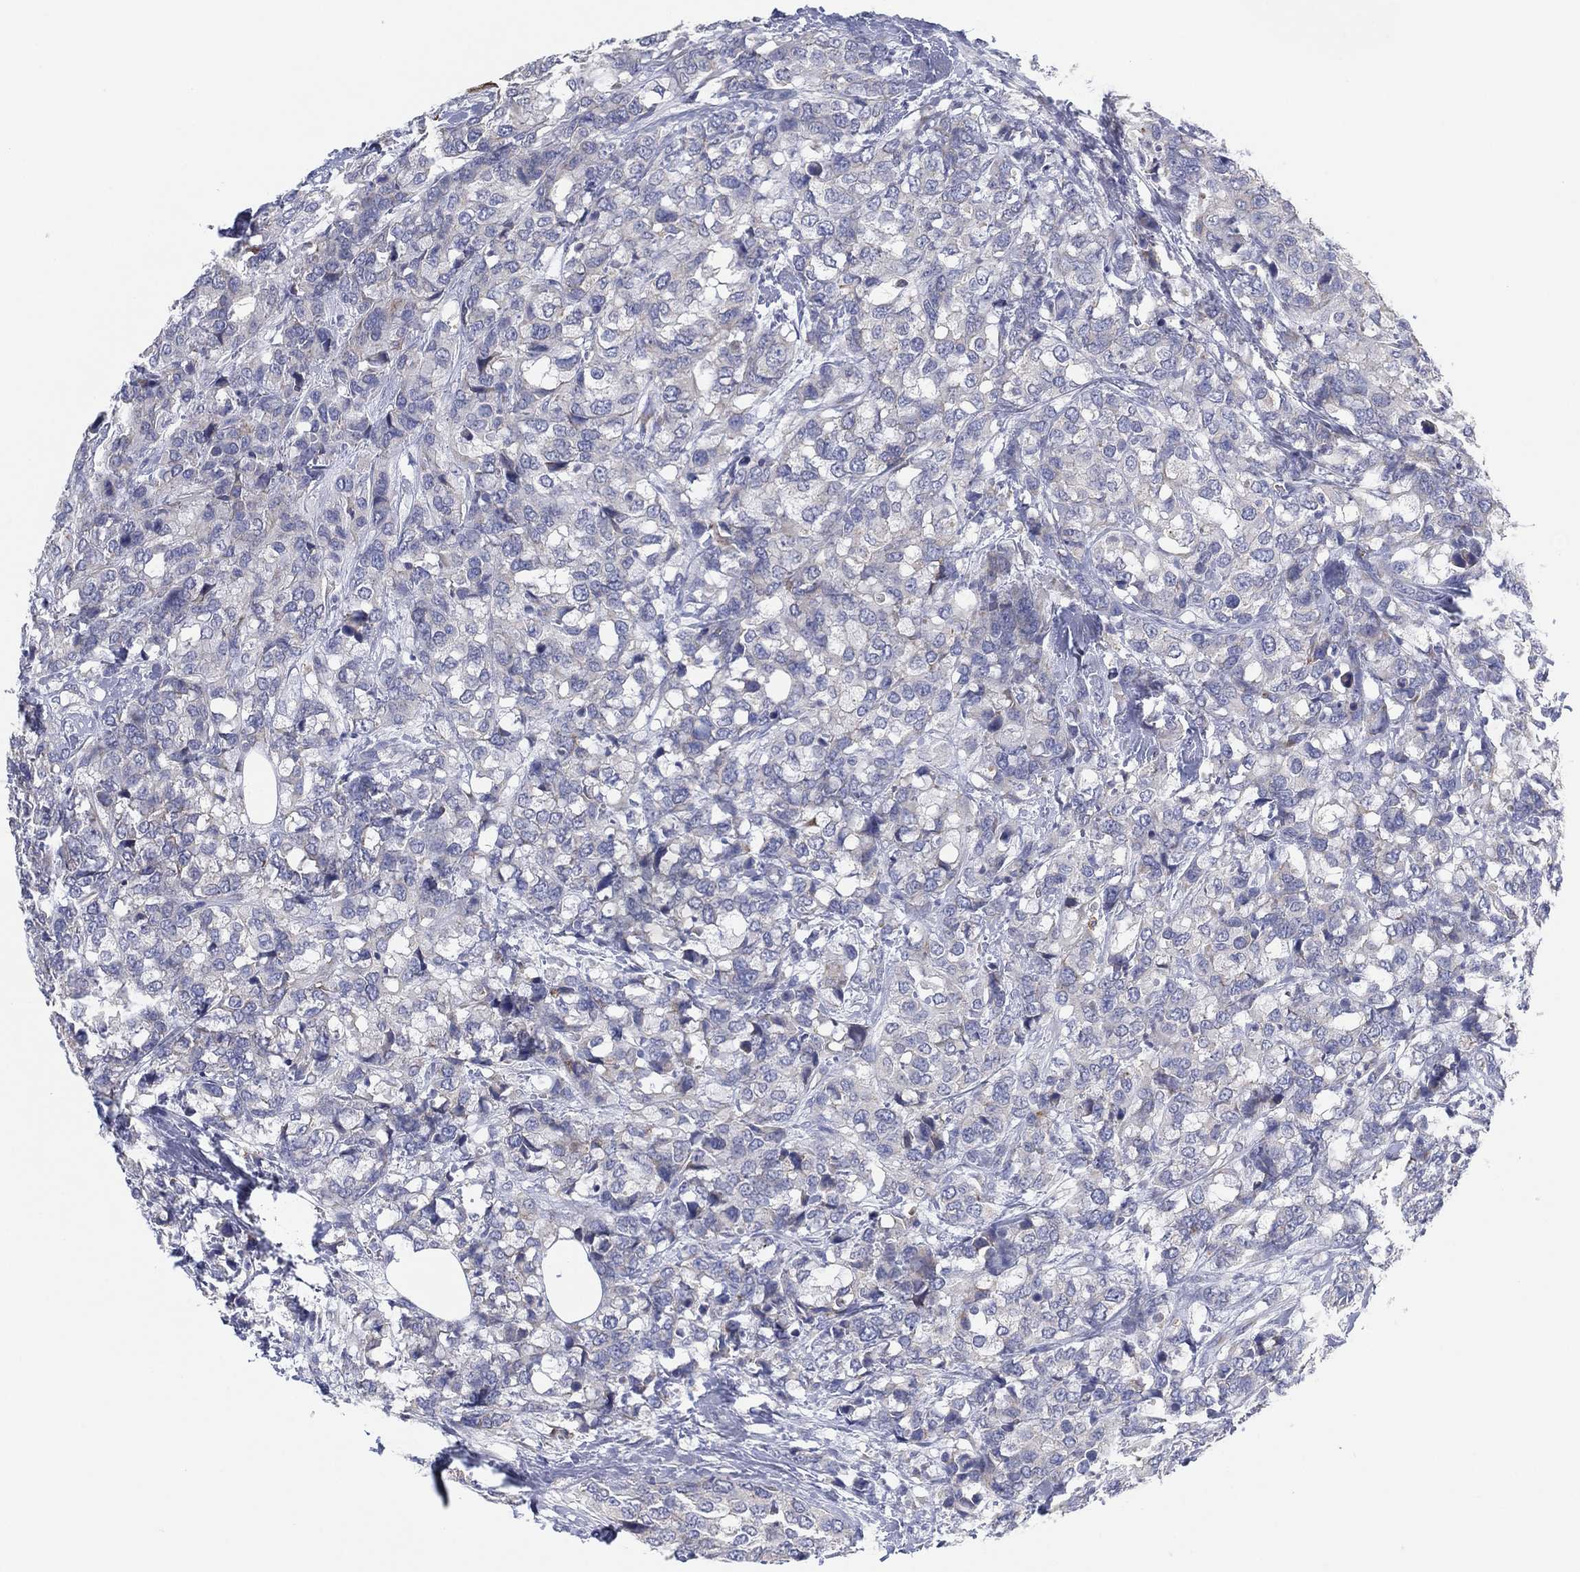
{"staining": {"intensity": "negative", "quantity": "none", "location": "none"}, "tissue": "breast cancer", "cell_type": "Tumor cells", "image_type": "cancer", "snomed": [{"axis": "morphology", "description": "Lobular carcinoma"}, {"axis": "topography", "description": "Breast"}], "caption": "Breast cancer (lobular carcinoma) stained for a protein using IHC reveals no staining tumor cells.", "gene": "TMEM40", "patient": {"sex": "female", "age": 59}}